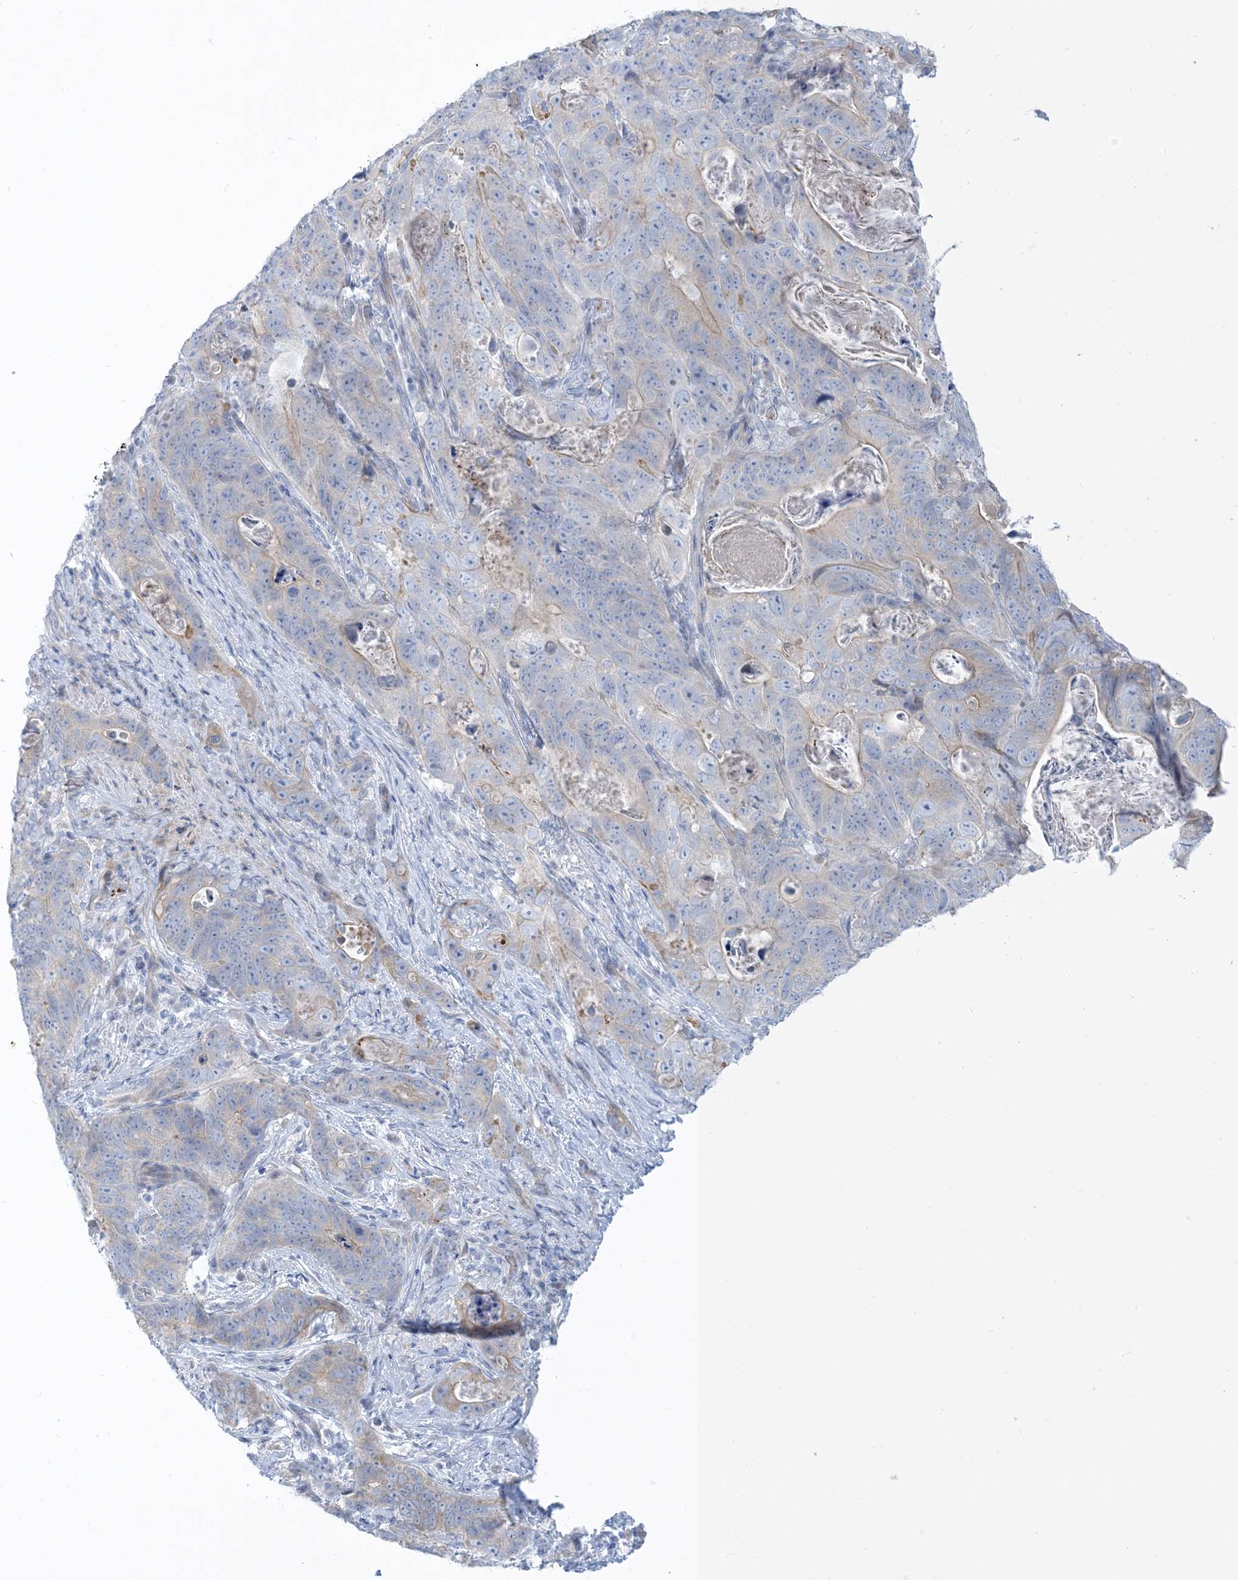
{"staining": {"intensity": "weak", "quantity": "<25%", "location": "cytoplasmic/membranous"}, "tissue": "stomach cancer", "cell_type": "Tumor cells", "image_type": "cancer", "snomed": [{"axis": "morphology", "description": "Normal tissue, NOS"}, {"axis": "morphology", "description": "Adenocarcinoma, NOS"}, {"axis": "topography", "description": "Stomach"}], "caption": "IHC of human stomach cancer shows no positivity in tumor cells. (DAB (3,3'-diaminobenzidine) immunohistochemistry visualized using brightfield microscopy, high magnification).", "gene": "XIRP2", "patient": {"sex": "female", "age": 89}}